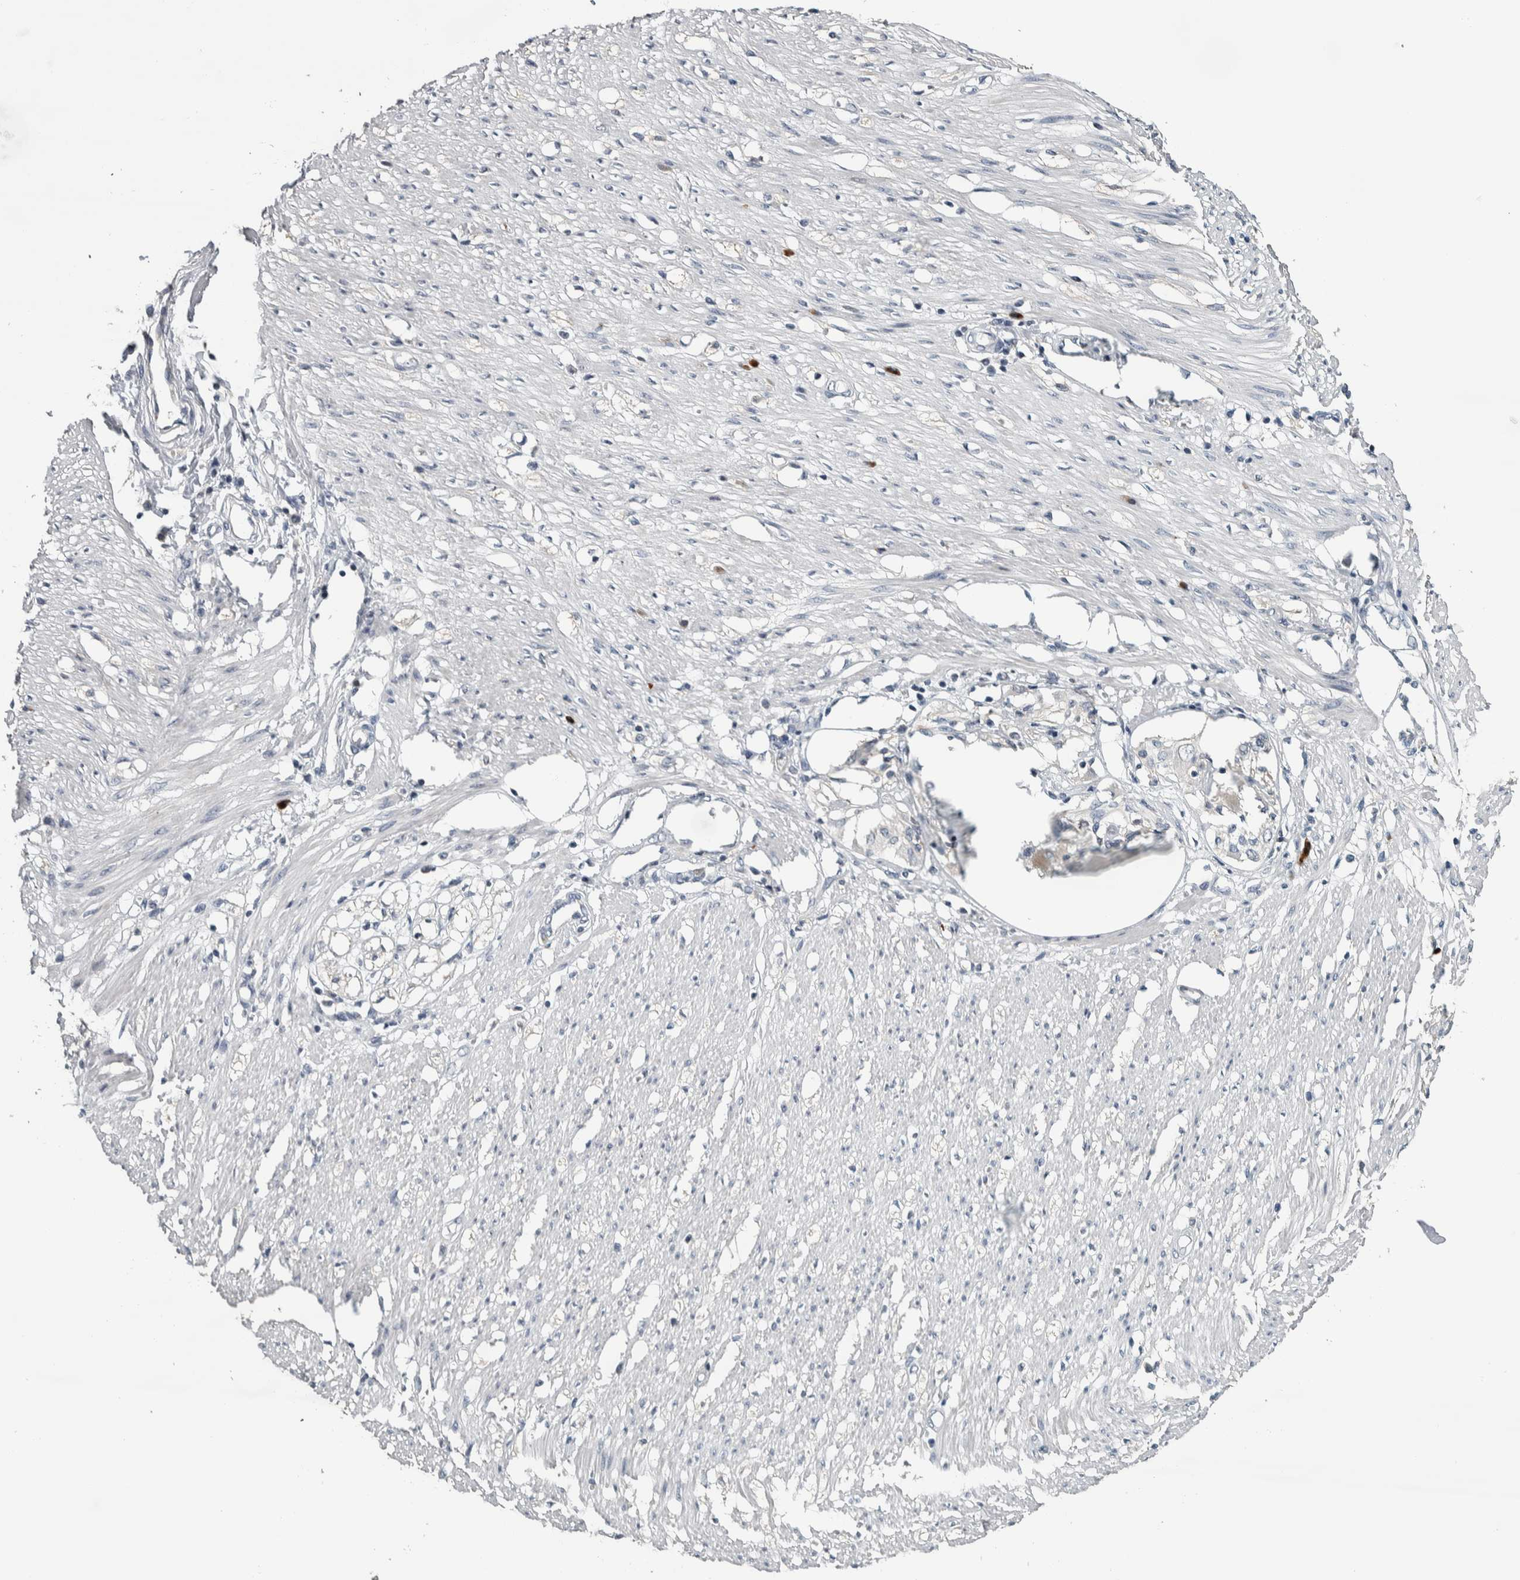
{"staining": {"intensity": "negative", "quantity": "none", "location": "none"}, "tissue": "adipose tissue", "cell_type": "Adipocytes", "image_type": "normal", "snomed": [{"axis": "morphology", "description": "Normal tissue, NOS"}, {"axis": "morphology", "description": "Adenocarcinoma, NOS"}, {"axis": "topography", "description": "Colon"}, {"axis": "topography", "description": "Peripheral nerve tissue"}], "caption": "The histopathology image displays no staining of adipocytes in normal adipose tissue.", "gene": "CAVIN4", "patient": {"sex": "male", "age": 14}}